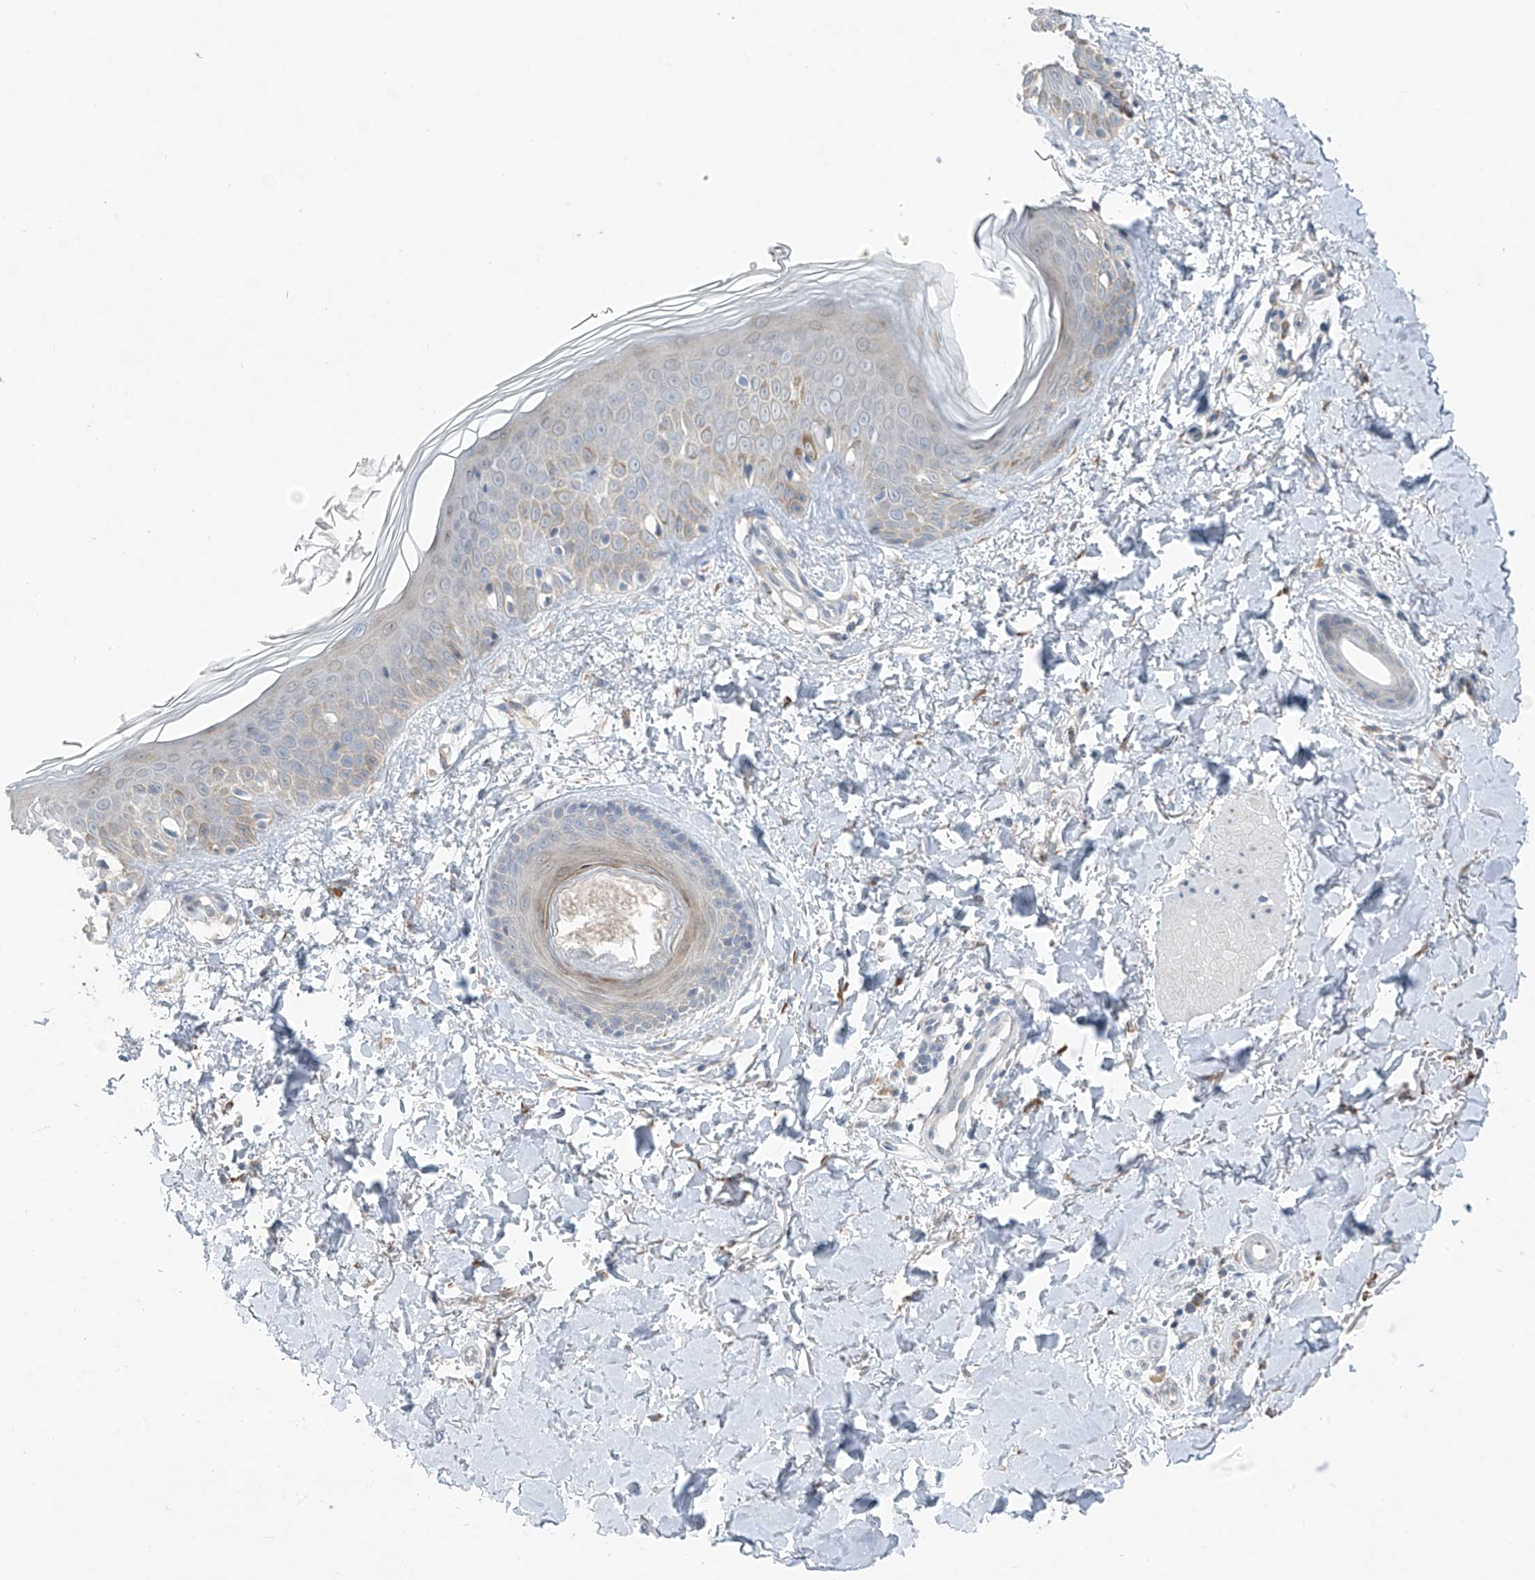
{"staining": {"intensity": "moderate", "quantity": ">75%", "location": "cytoplasmic/membranous"}, "tissue": "skin", "cell_type": "Fibroblasts", "image_type": "normal", "snomed": [{"axis": "morphology", "description": "Normal tissue, NOS"}, {"axis": "topography", "description": "Skin"}], "caption": "DAB immunohistochemical staining of benign human skin shows moderate cytoplasmic/membranous protein staining in approximately >75% of fibroblasts. Nuclei are stained in blue.", "gene": "CYP4V2", "patient": {"sex": "male", "age": 37}}